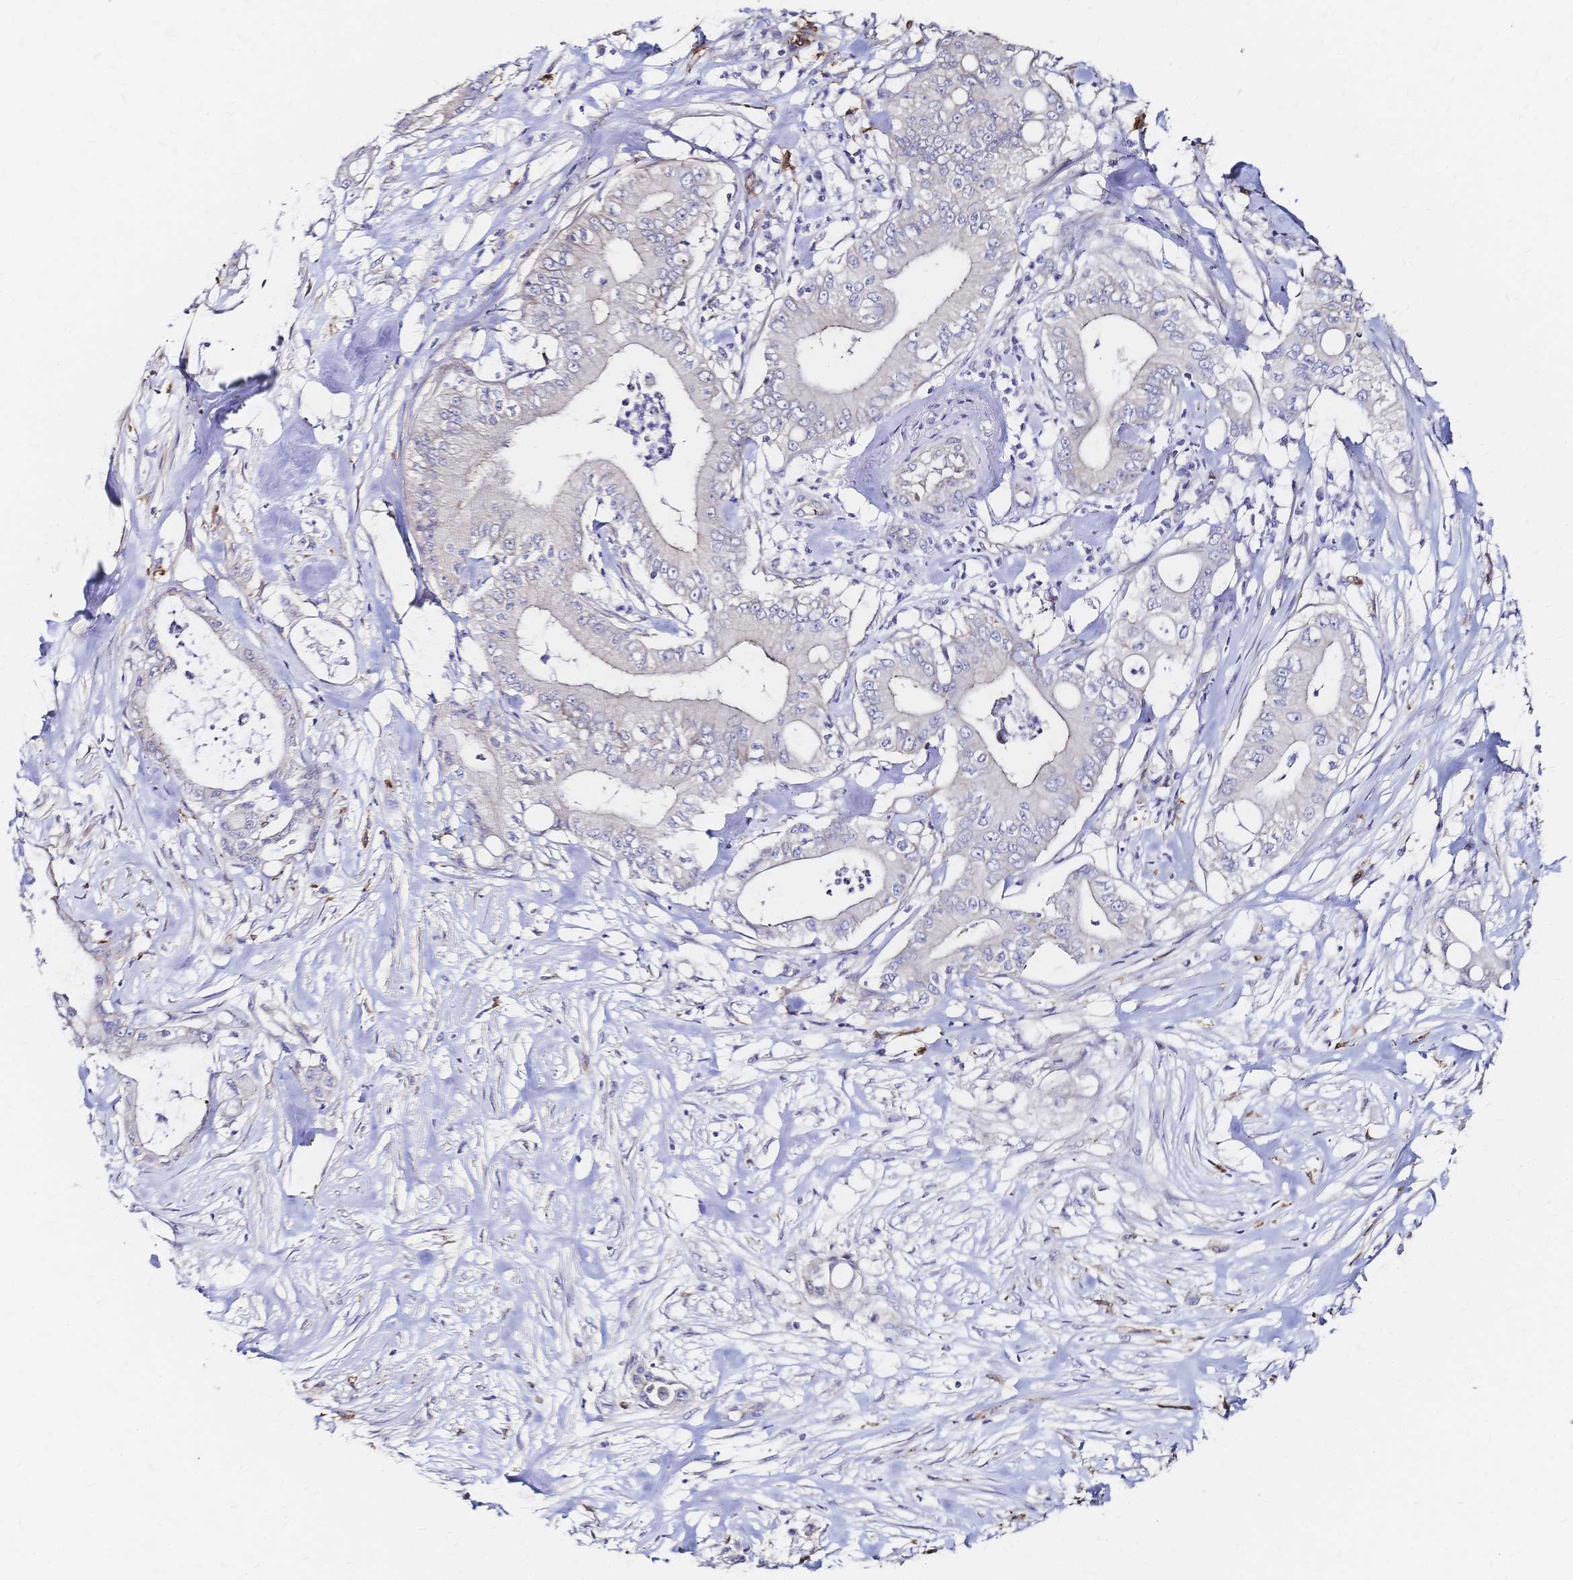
{"staining": {"intensity": "negative", "quantity": "none", "location": "none"}, "tissue": "pancreatic cancer", "cell_type": "Tumor cells", "image_type": "cancer", "snomed": [{"axis": "morphology", "description": "Adenocarcinoma, NOS"}, {"axis": "topography", "description": "Pancreas"}], "caption": "Tumor cells show no significant staining in pancreatic cancer (adenocarcinoma). (DAB (3,3'-diaminobenzidine) IHC with hematoxylin counter stain).", "gene": "SLC5A1", "patient": {"sex": "male", "age": 71}}